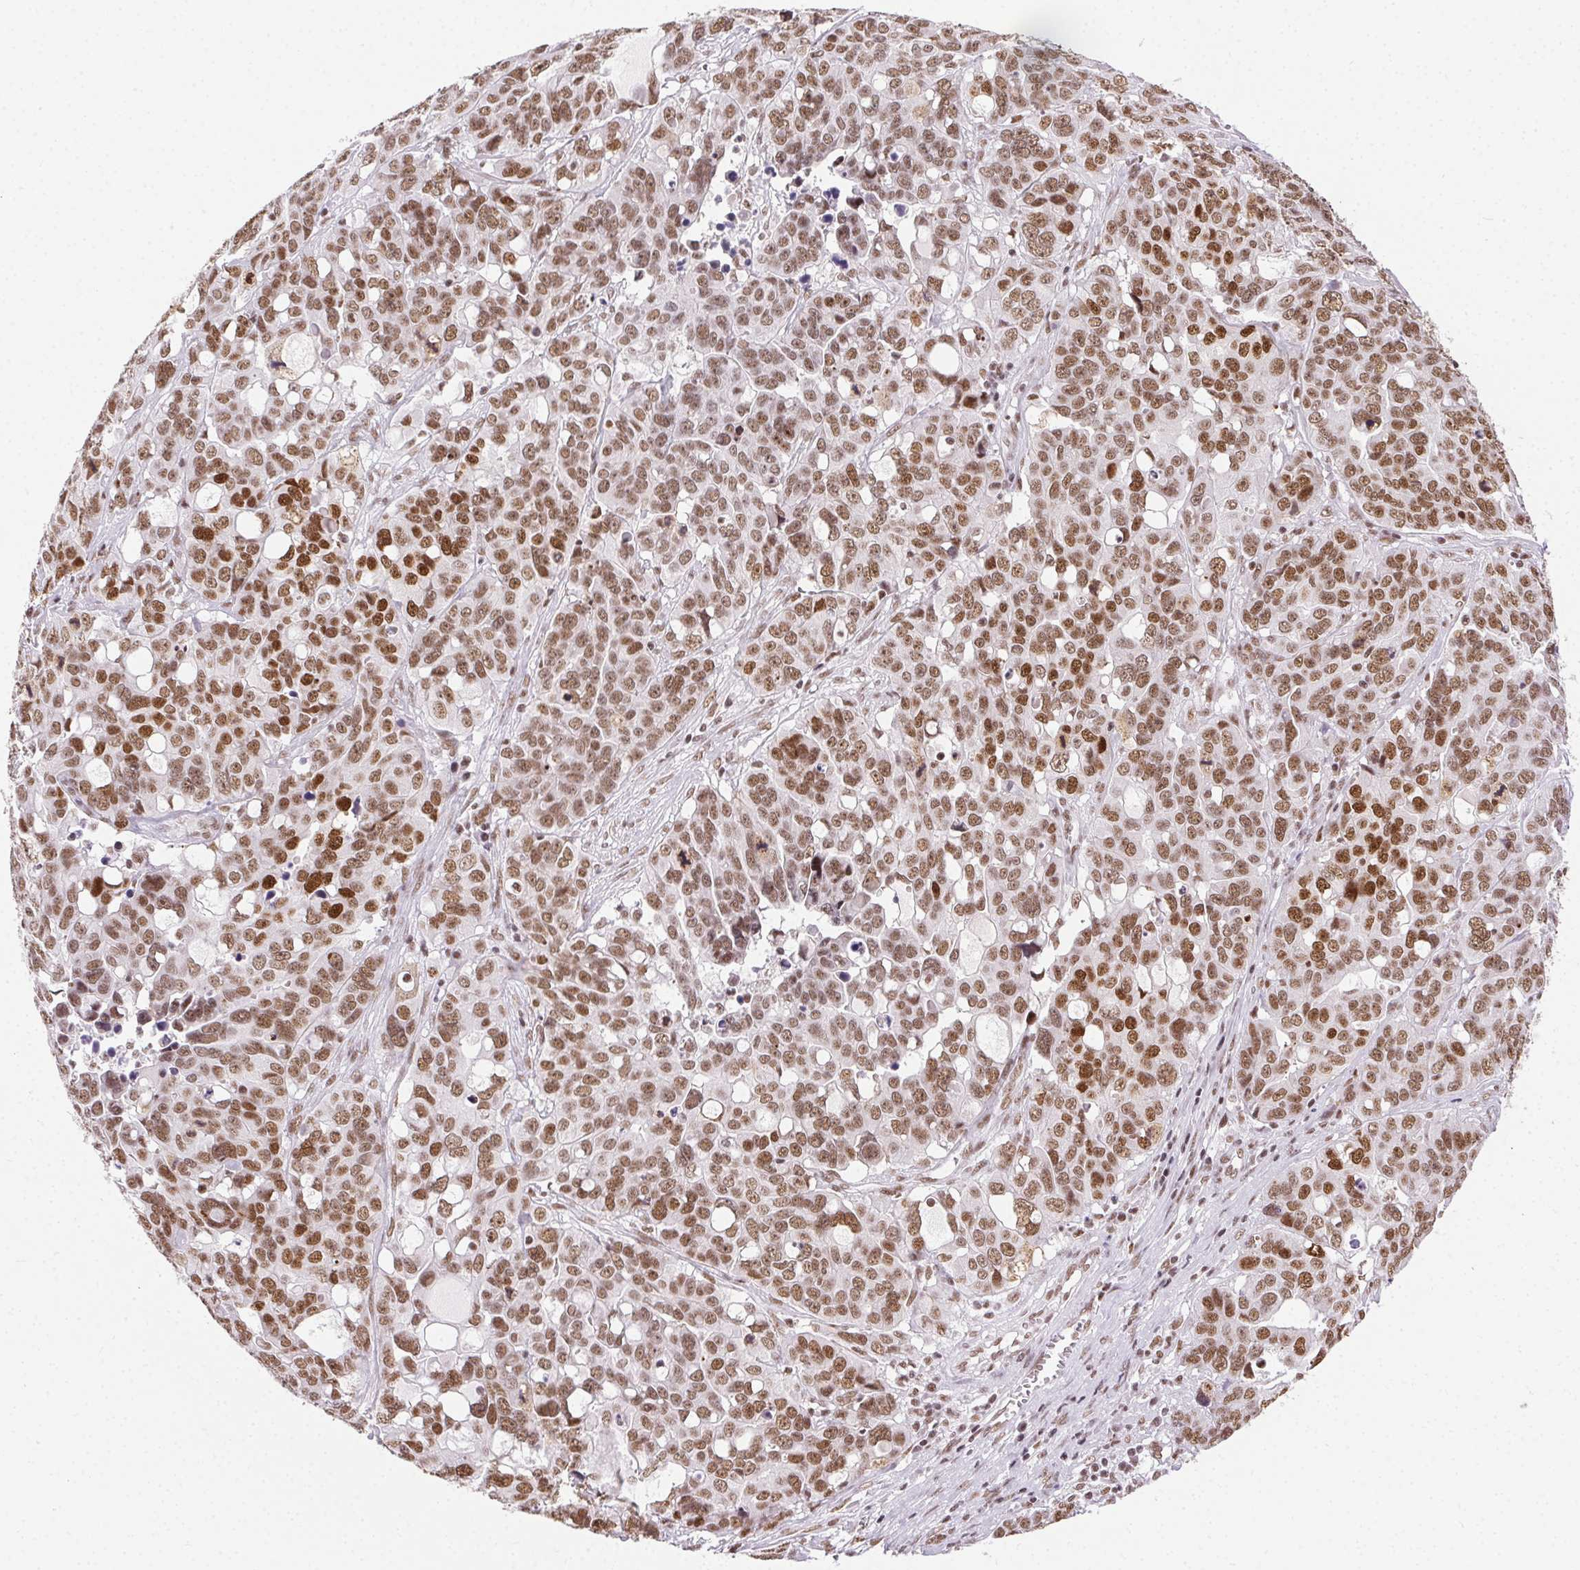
{"staining": {"intensity": "moderate", "quantity": ">75%", "location": "nuclear"}, "tissue": "ovarian cancer", "cell_type": "Tumor cells", "image_type": "cancer", "snomed": [{"axis": "morphology", "description": "Carcinoma, endometroid"}, {"axis": "topography", "description": "Ovary"}], "caption": "Protein staining of endometroid carcinoma (ovarian) tissue displays moderate nuclear positivity in approximately >75% of tumor cells. (Stains: DAB (3,3'-diaminobenzidine) in brown, nuclei in blue, Microscopy: brightfield microscopy at high magnification).", "gene": "TRA2B", "patient": {"sex": "female", "age": 78}}